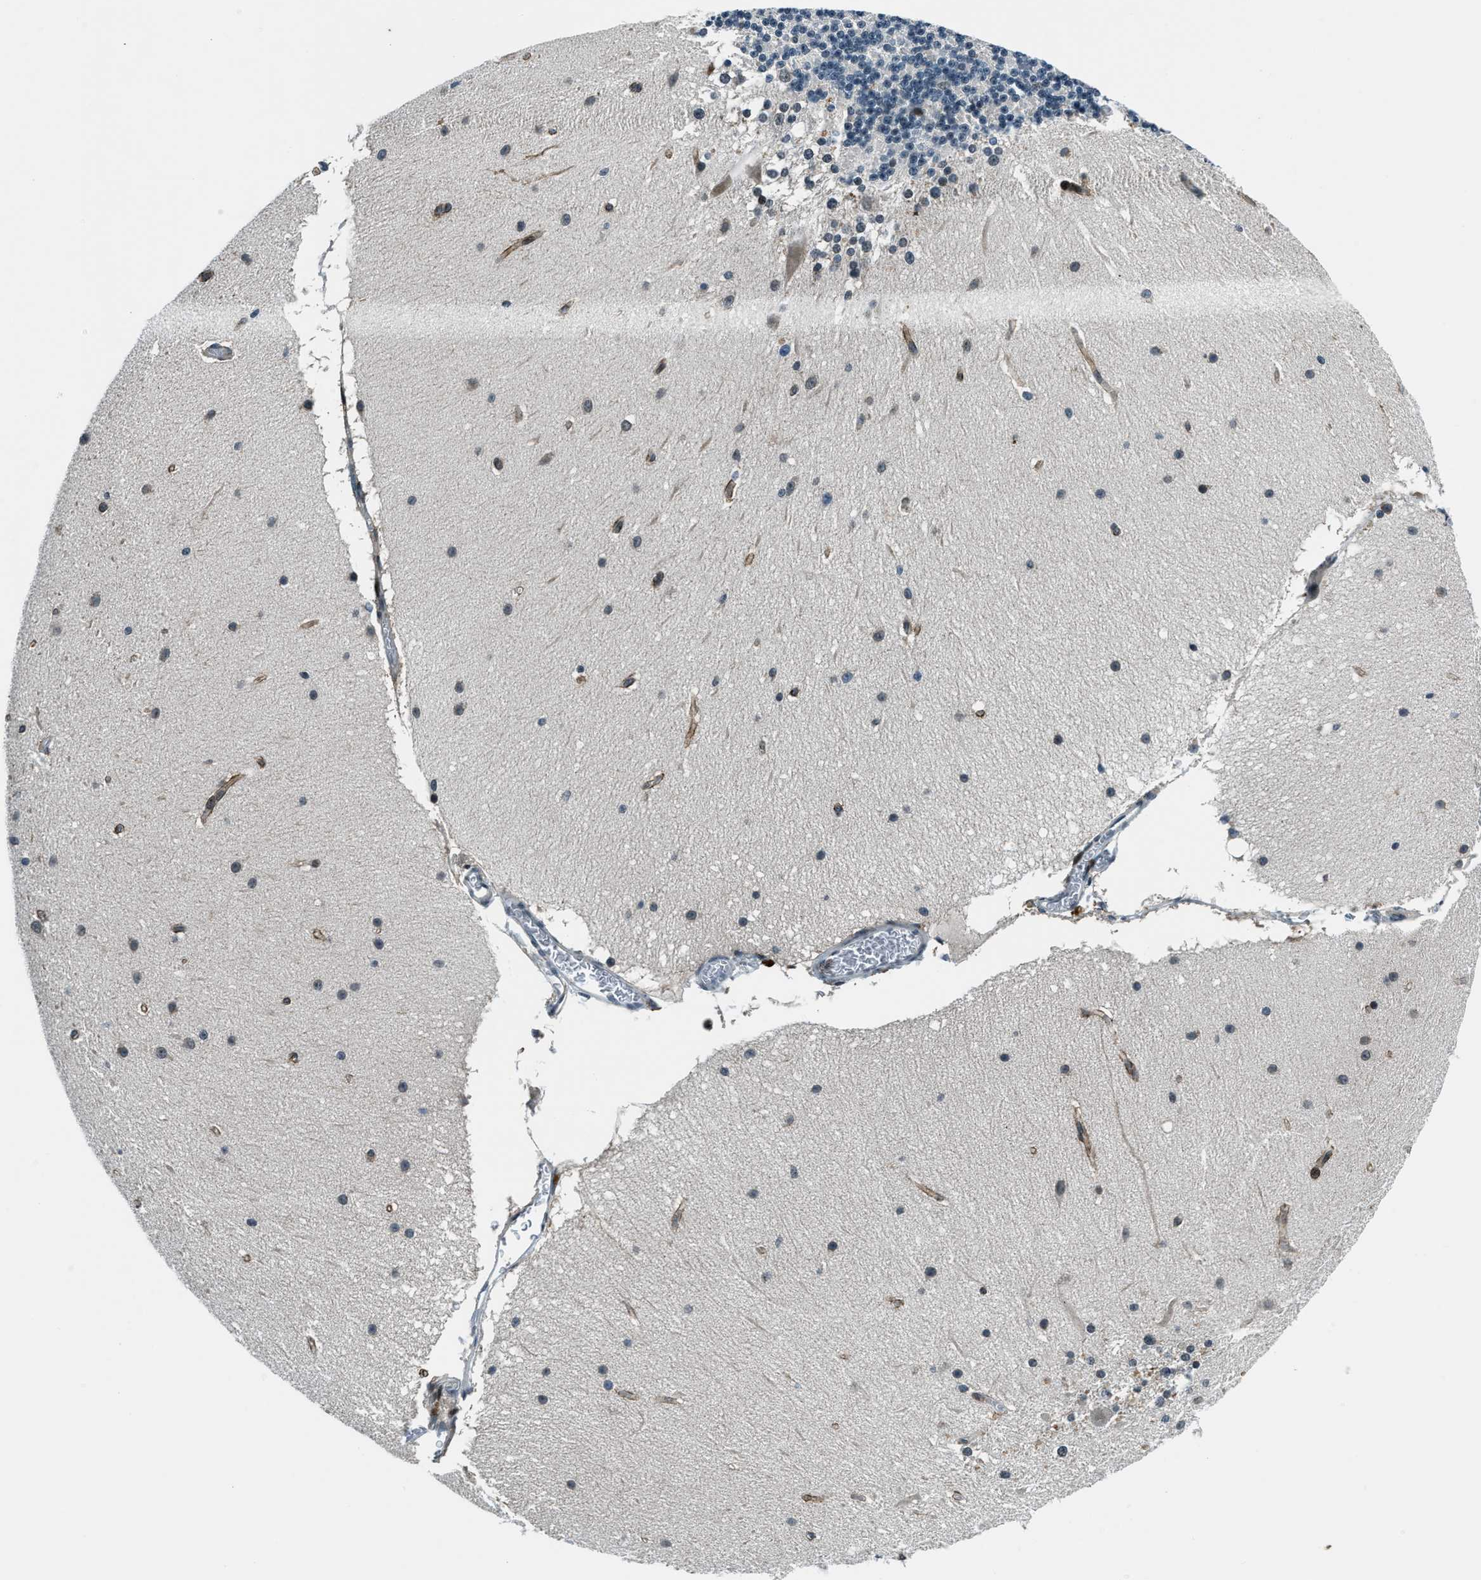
{"staining": {"intensity": "weak", "quantity": "<25%", "location": "nuclear"}, "tissue": "cerebellum", "cell_type": "Cells in granular layer", "image_type": "normal", "snomed": [{"axis": "morphology", "description": "Normal tissue, NOS"}, {"axis": "topography", "description": "Cerebellum"}], "caption": "Immunohistochemistry (IHC) photomicrograph of normal cerebellum: cerebellum stained with DAB (3,3'-diaminobenzidine) shows no significant protein expression in cells in granular layer.", "gene": "ACTL9", "patient": {"sex": "female", "age": 19}}